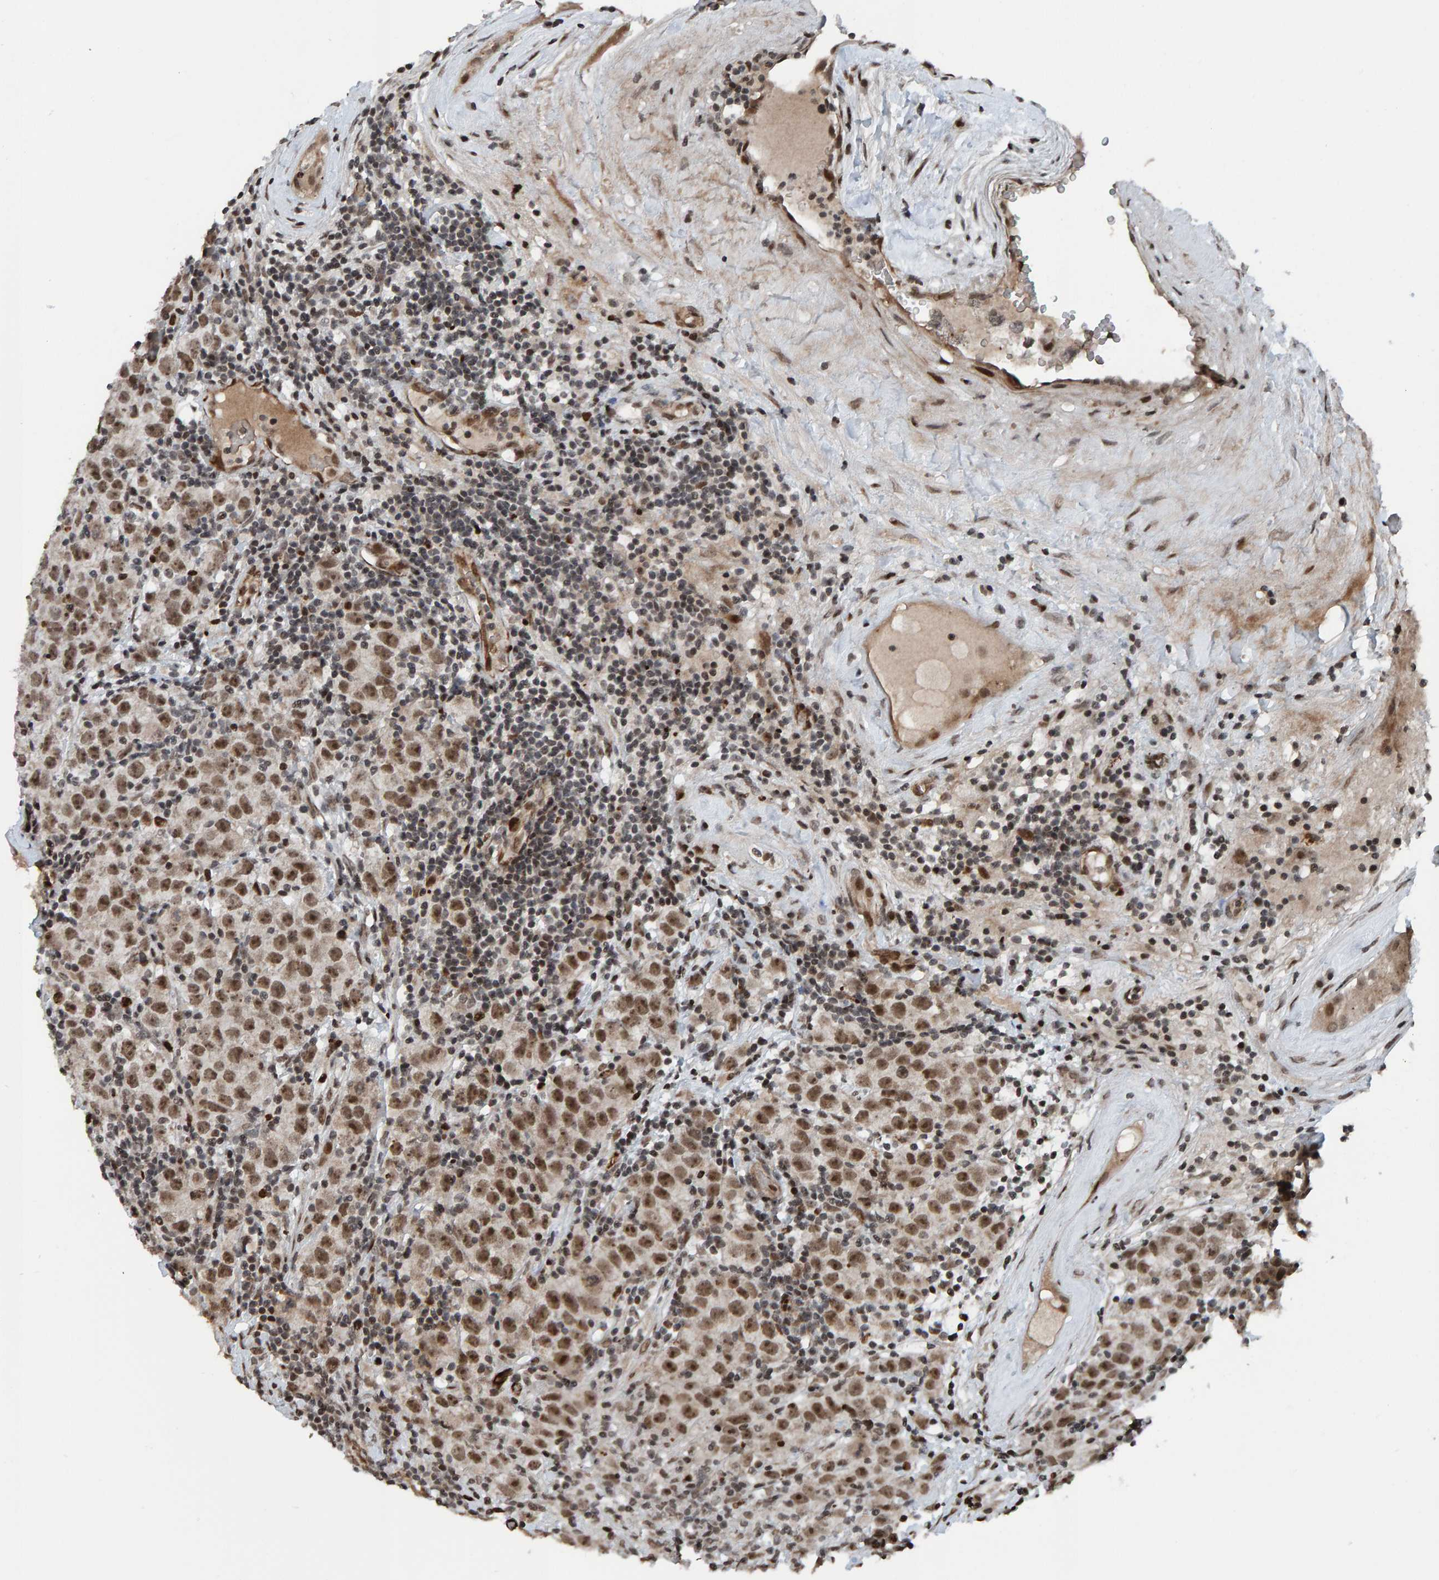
{"staining": {"intensity": "moderate", "quantity": ">75%", "location": "nuclear"}, "tissue": "testis cancer", "cell_type": "Tumor cells", "image_type": "cancer", "snomed": [{"axis": "morphology", "description": "Seminoma, NOS"}, {"axis": "morphology", "description": "Carcinoma, Embryonal, NOS"}, {"axis": "topography", "description": "Testis"}], "caption": "The micrograph shows a brown stain indicating the presence of a protein in the nuclear of tumor cells in testis cancer. Nuclei are stained in blue.", "gene": "ZNF366", "patient": {"sex": "male", "age": 28}}